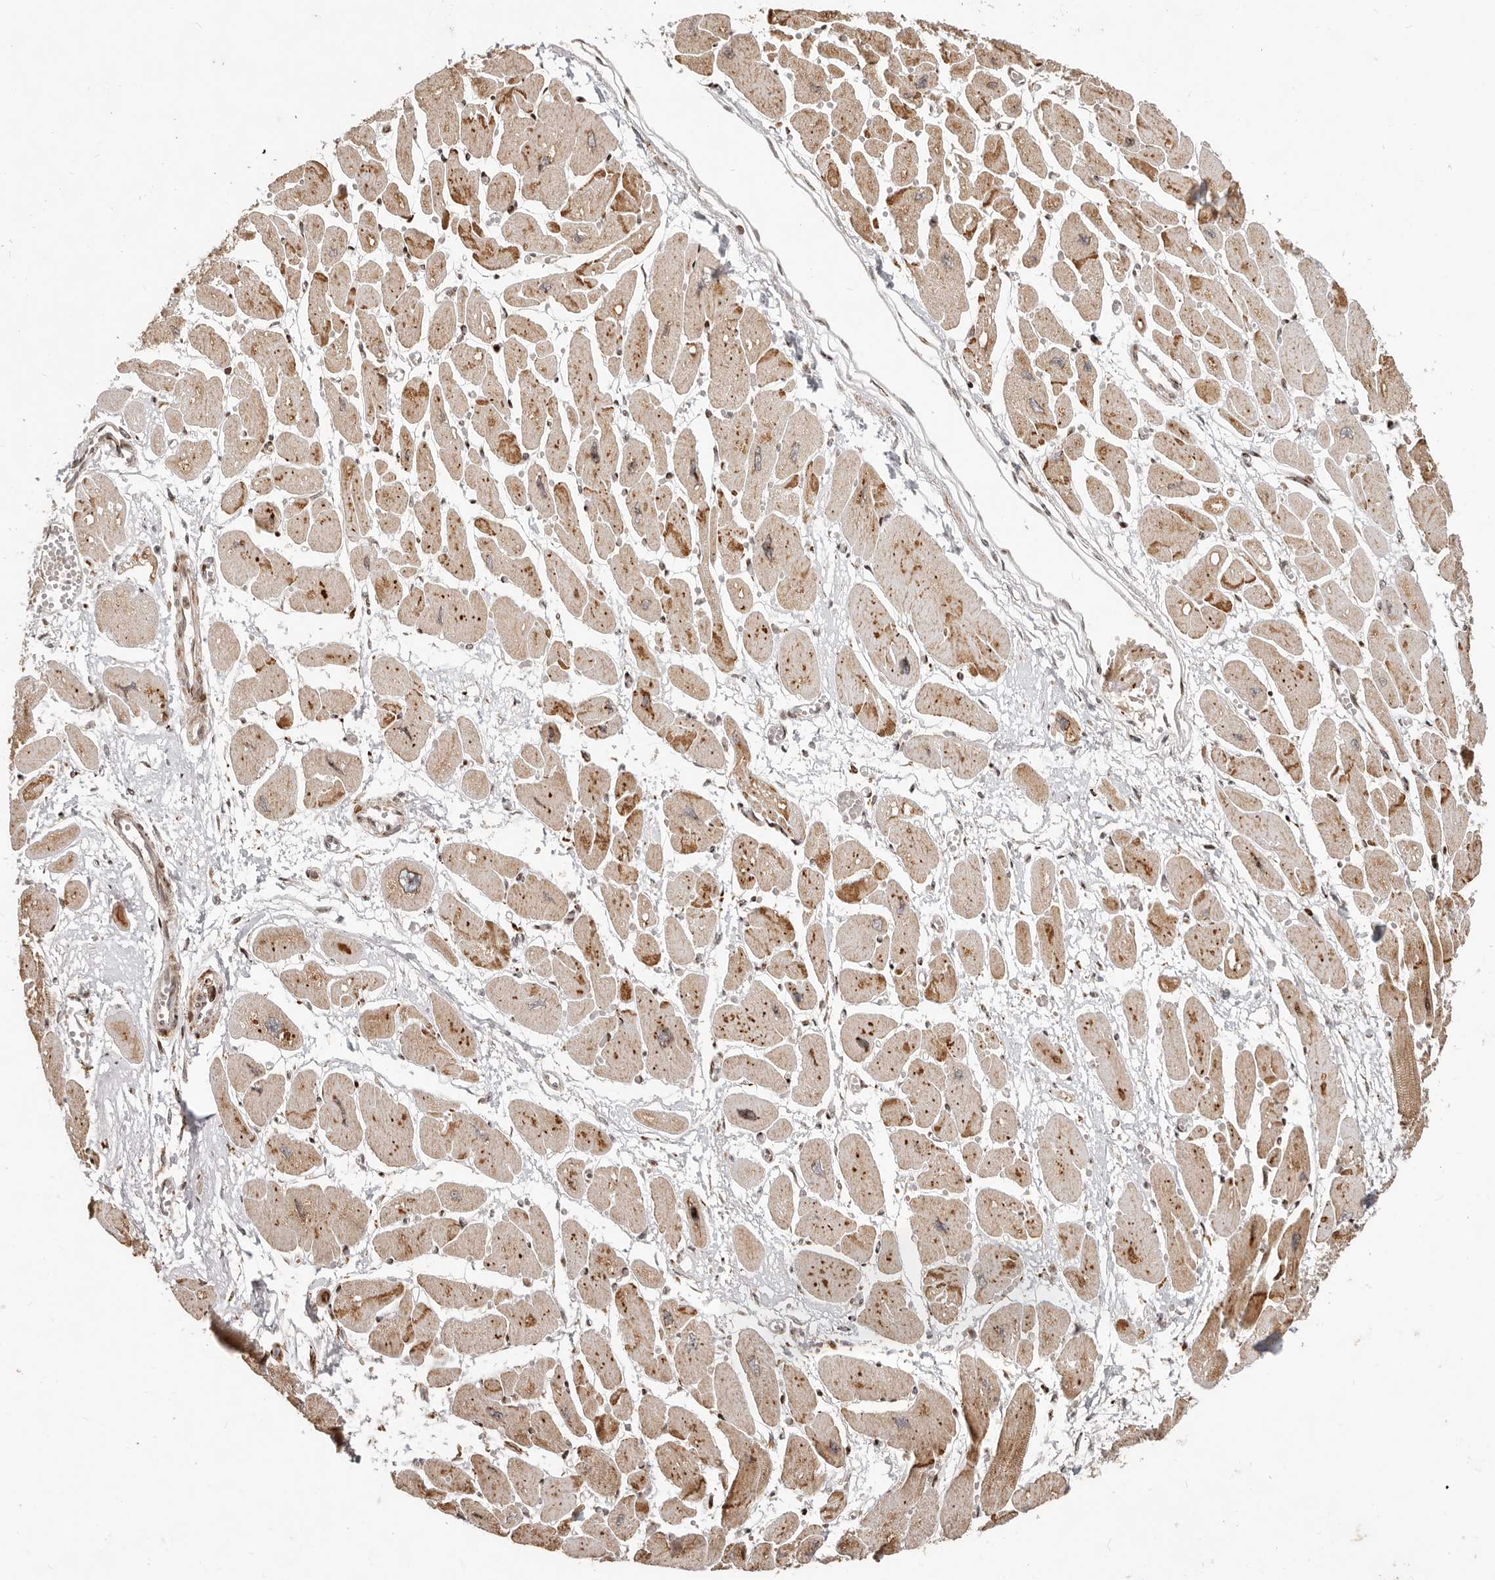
{"staining": {"intensity": "moderate", "quantity": ">75%", "location": "cytoplasmic/membranous"}, "tissue": "heart muscle", "cell_type": "Cardiomyocytes", "image_type": "normal", "snomed": [{"axis": "morphology", "description": "Normal tissue, NOS"}, {"axis": "topography", "description": "Heart"}], "caption": "This histopathology image demonstrates immunohistochemistry (IHC) staining of benign heart muscle, with medium moderate cytoplasmic/membranous expression in approximately >75% of cardiomyocytes.", "gene": "TRIM4", "patient": {"sex": "female", "age": 54}}